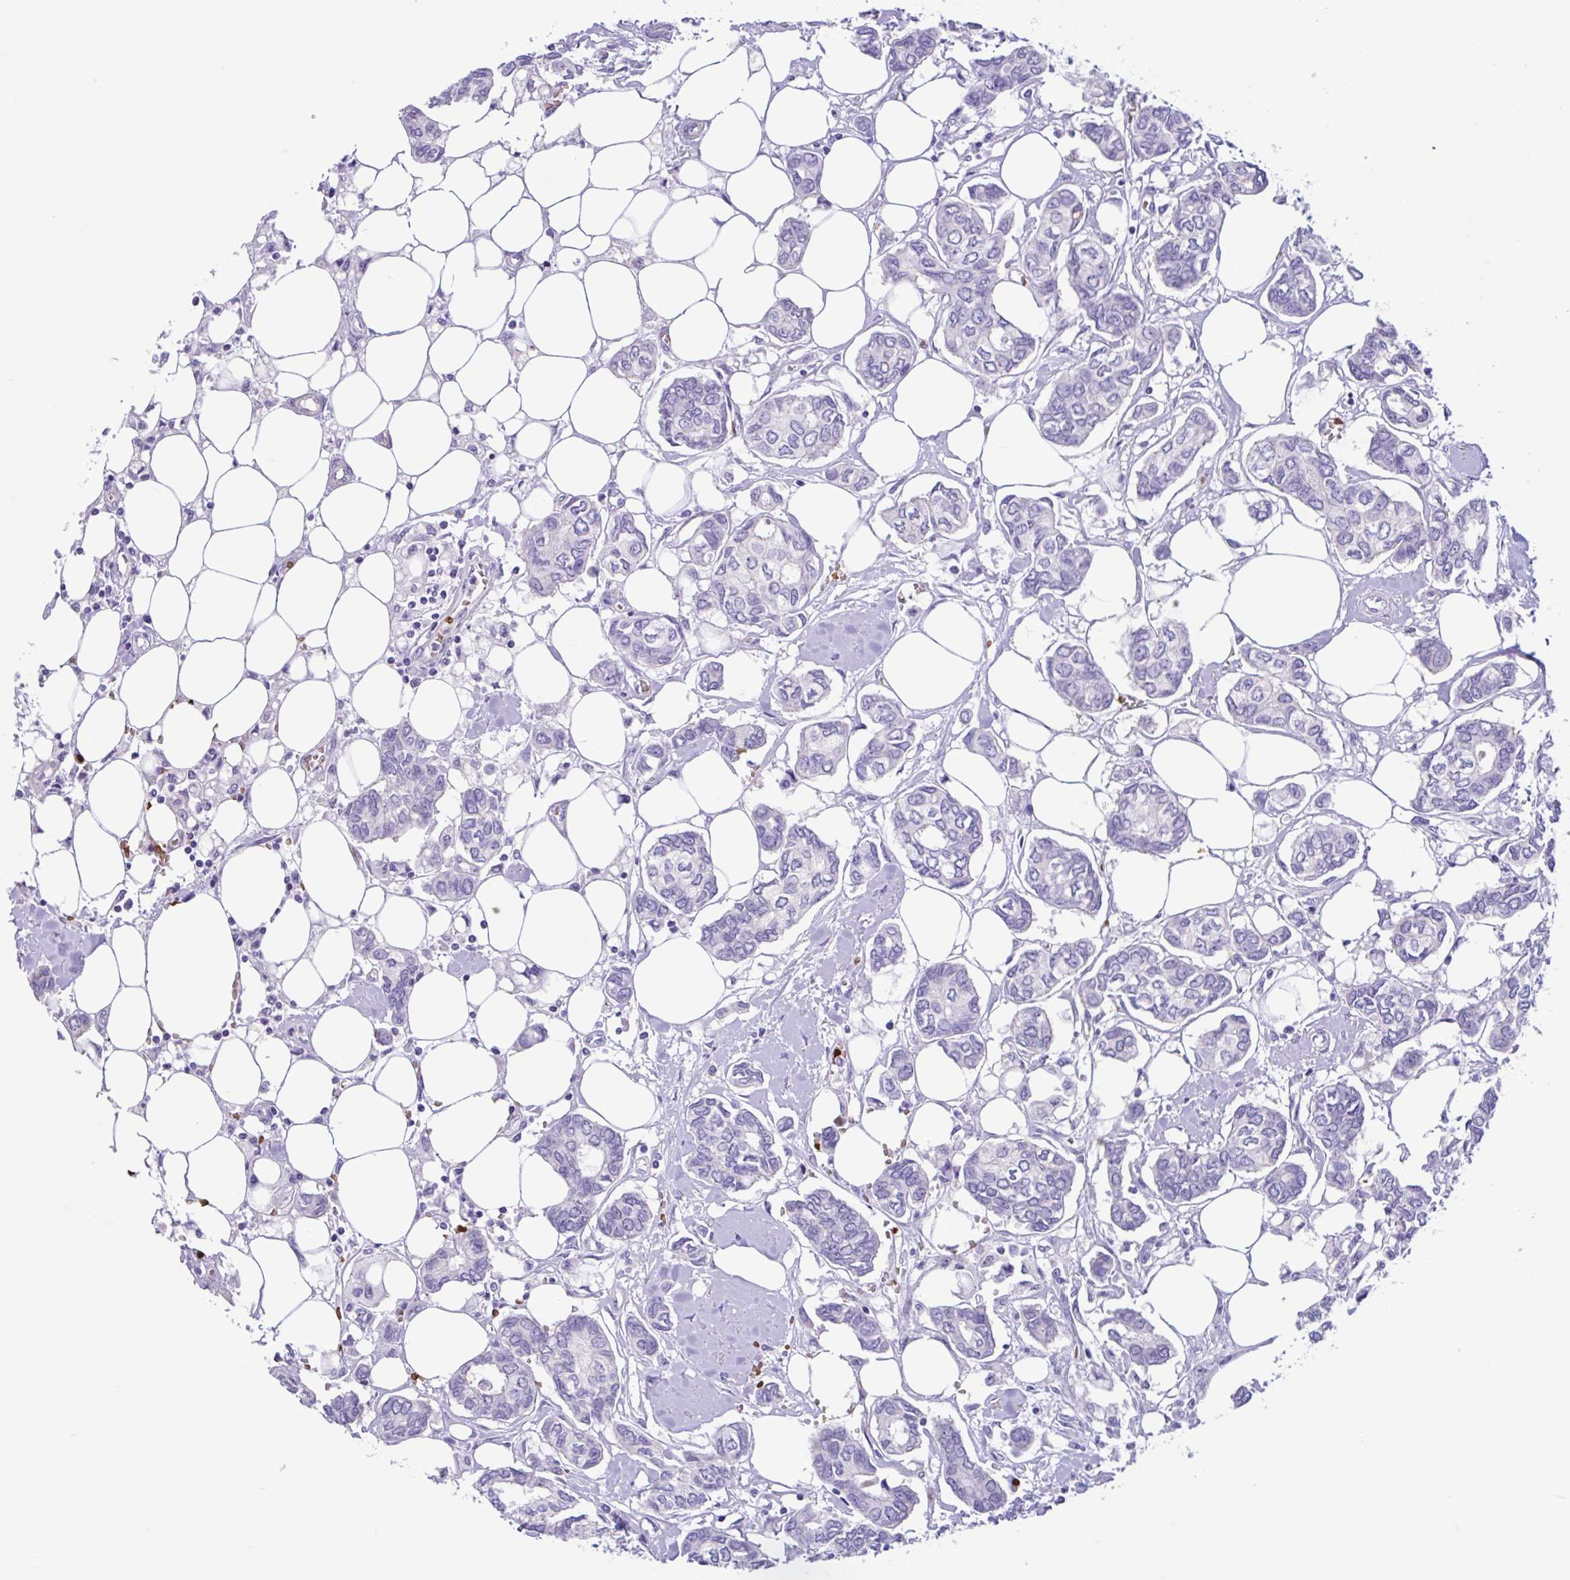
{"staining": {"intensity": "negative", "quantity": "none", "location": "none"}, "tissue": "breast cancer", "cell_type": "Tumor cells", "image_type": "cancer", "snomed": [{"axis": "morphology", "description": "Duct carcinoma"}, {"axis": "topography", "description": "Breast"}], "caption": "Immunohistochemical staining of breast infiltrating ductal carcinoma displays no significant staining in tumor cells.", "gene": "TMEM79", "patient": {"sex": "female", "age": 73}}